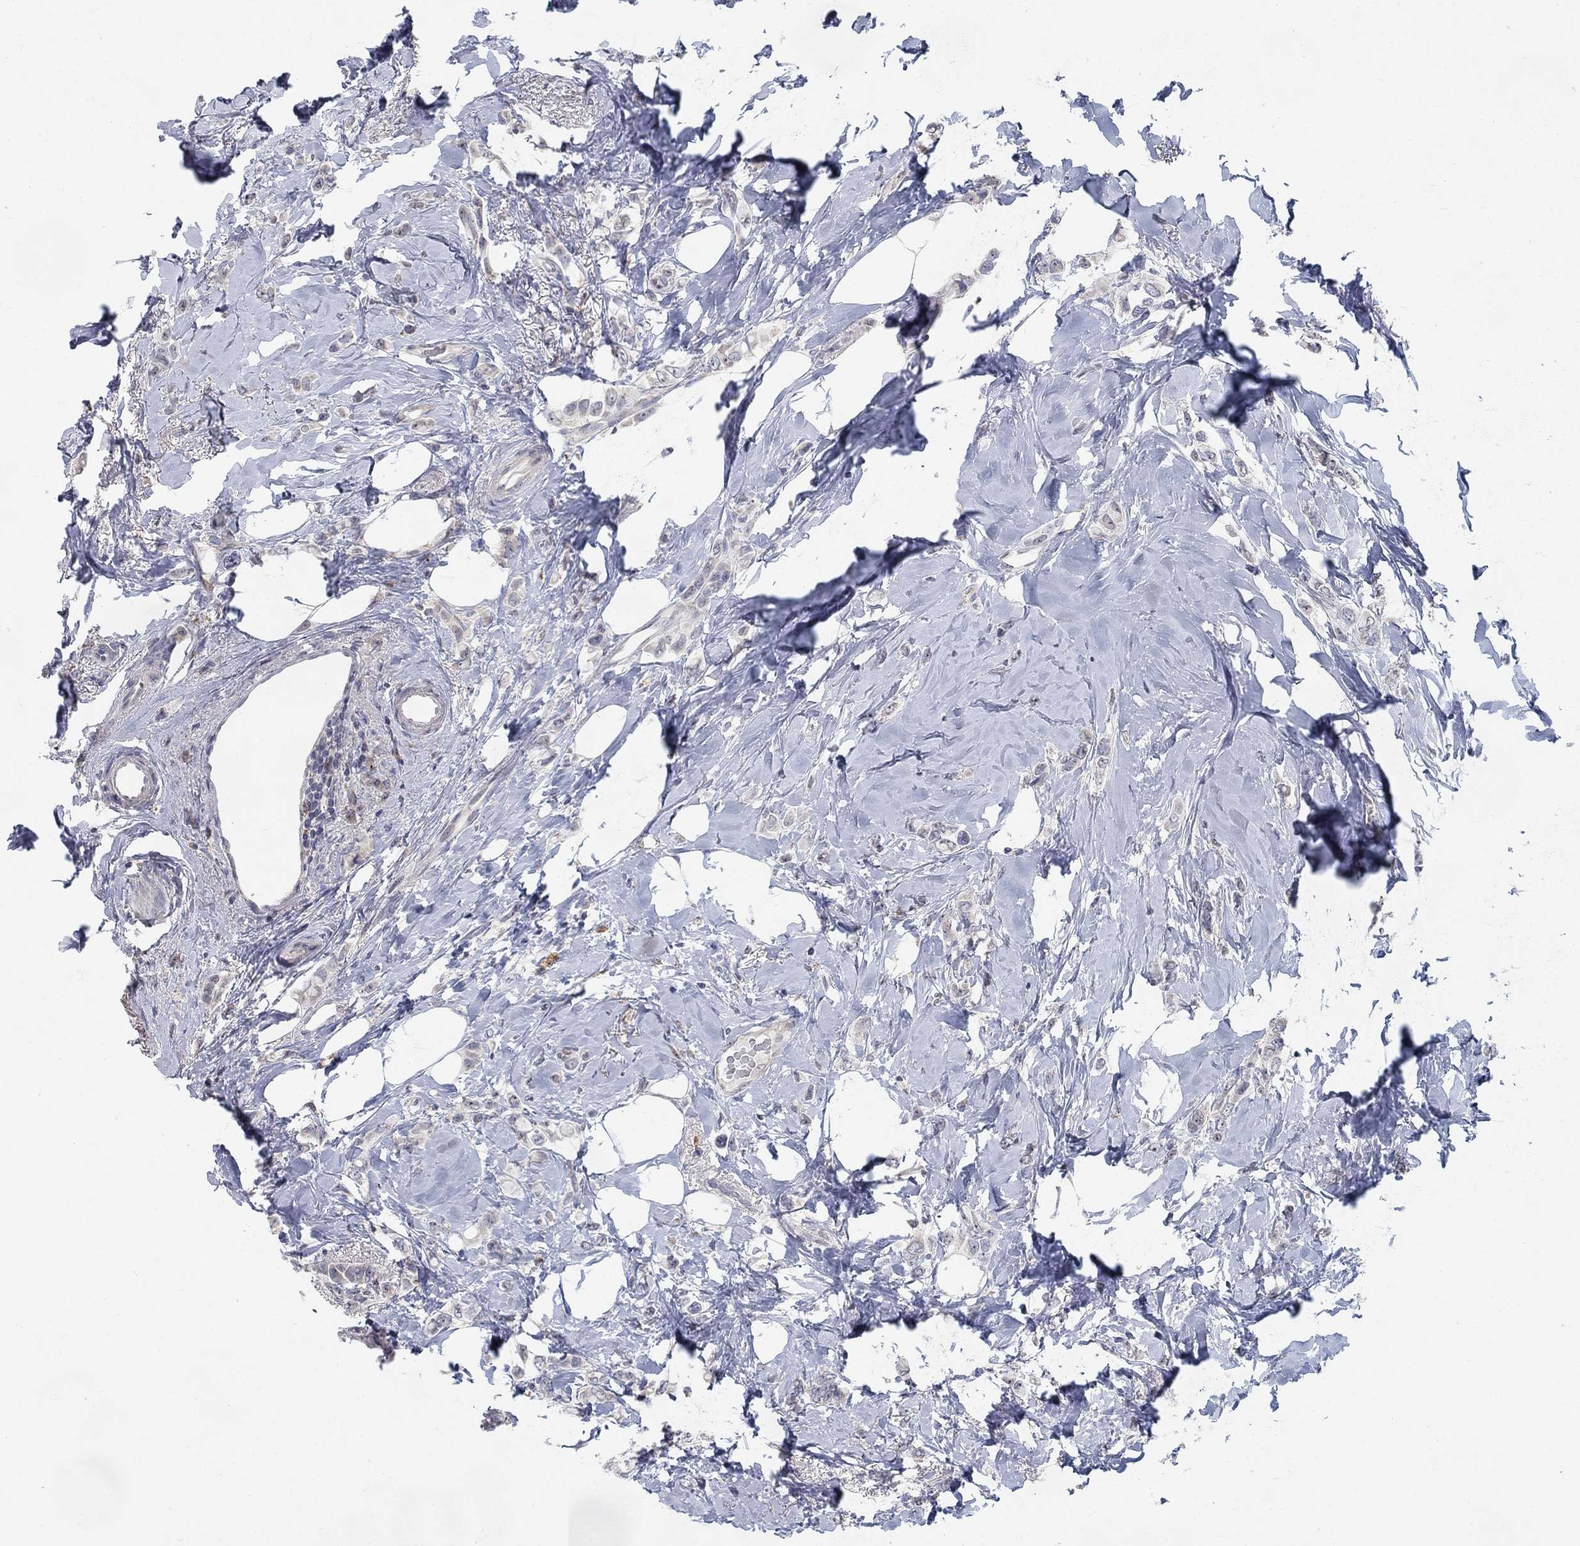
{"staining": {"intensity": "negative", "quantity": "none", "location": "none"}, "tissue": "breast cancer", "cell_type": "Tumor cells", "image_type": "cancer", "snomed": [{"axis": "morphology", "description": "Lobular carcinoma"}, {"axis": "topography", "description": "Breast"}], "caption": "DAB immunohistochemical staining of human breast cancer (lobular carcinoma) exhibits no significant expression in tumor cells.", "gene": "MTSS2", "patient": {"sex": "female", "age": 66}}